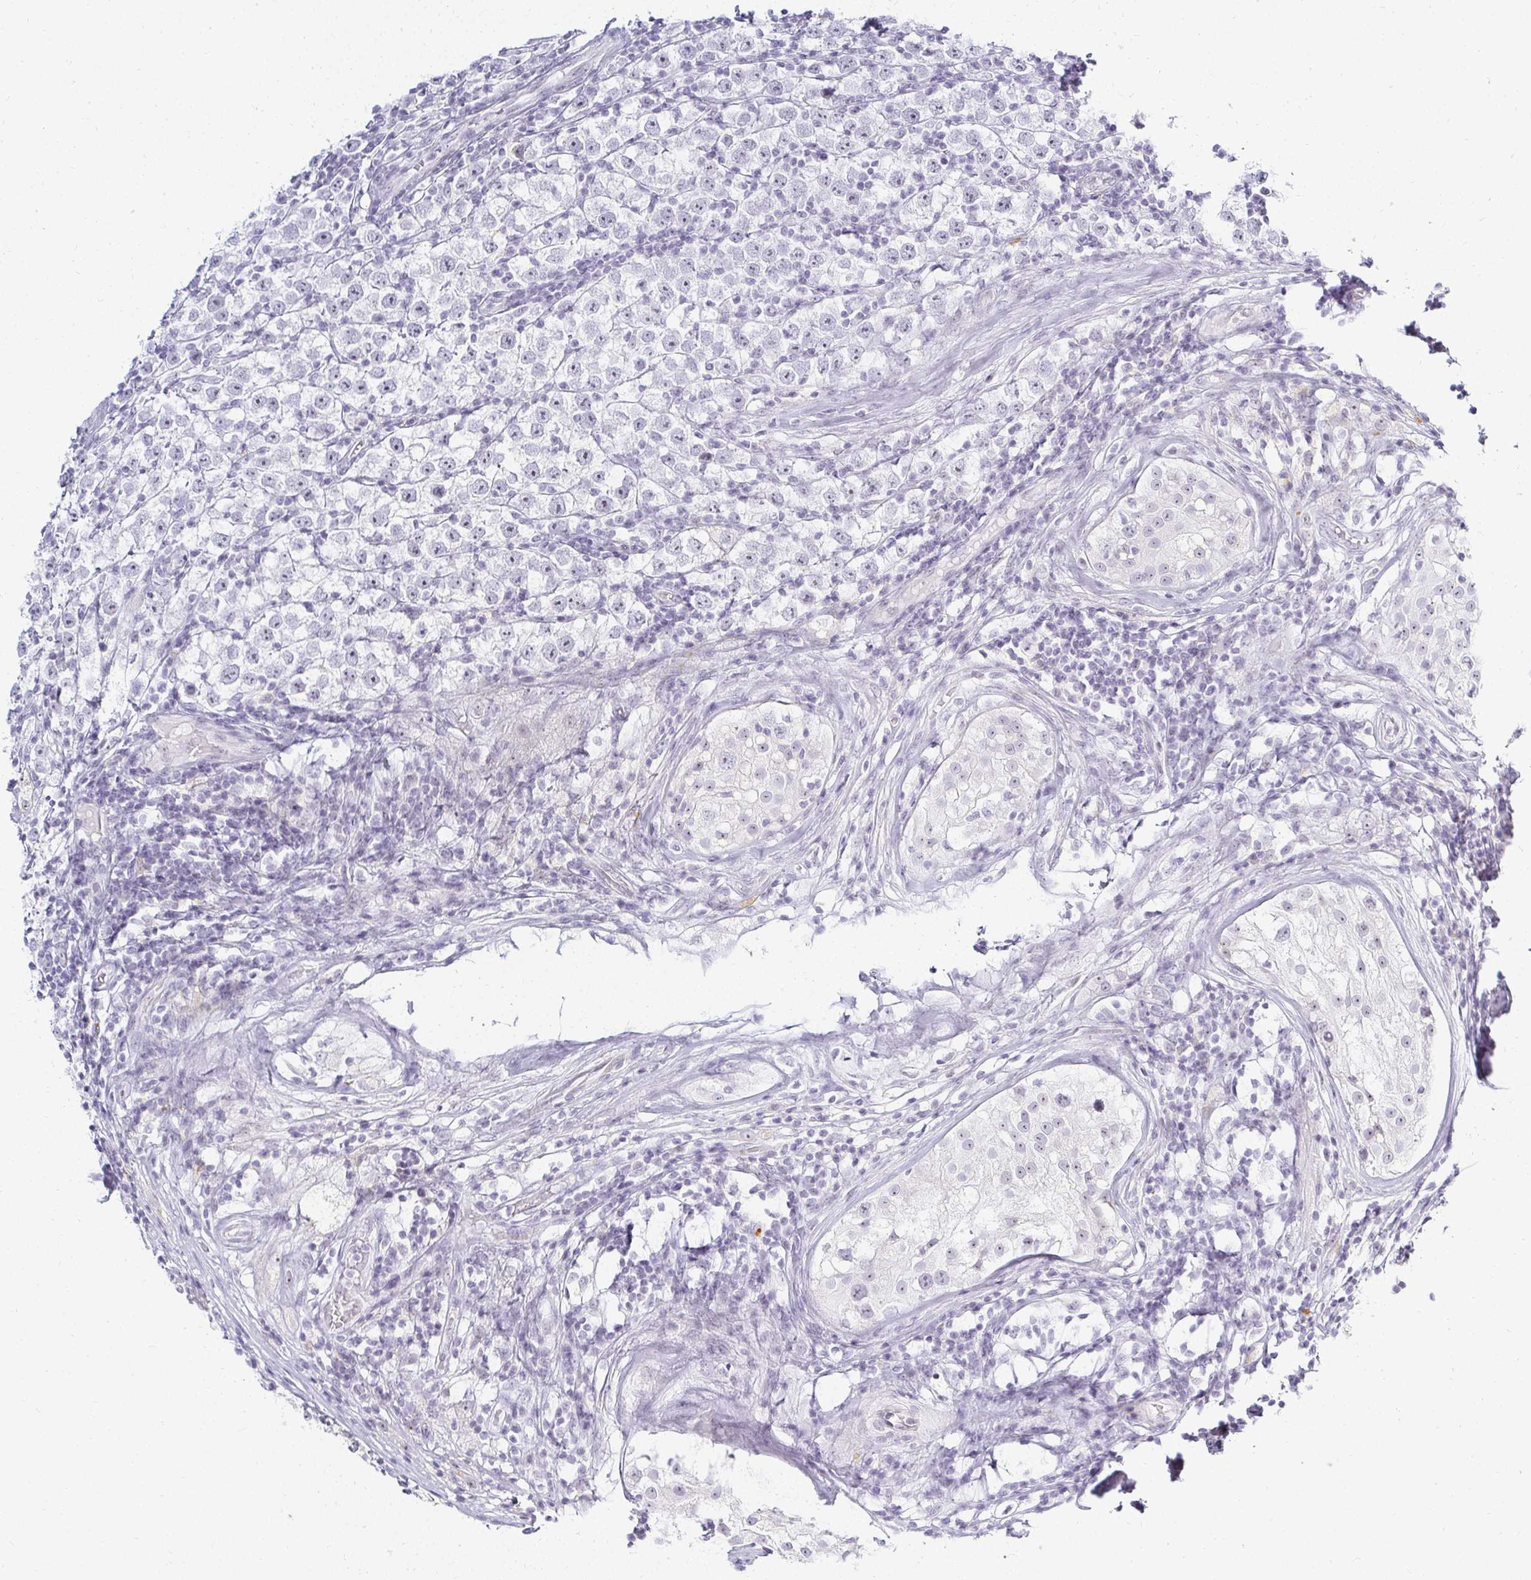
{"staining": {"intensity": "weak", "quantity": "<25%", "location": "nuclear"}, "tissue": "urothelial cancer", "cell_type": "Tumor cells", "image_type": "cancer", "snomed": [{"axis": "morphology", "description": "Normal tissue, NOS"}, {"axis": "morphology", "description": "Urothelial carcinoma, High grade"}, {"axis": "morphology", "description": "Seminoma, NOS"}, {"axis": "morphology", "description": "Carcinoma, Embryonal, NOS"}, {"axis": "topography", "description": "Urinary bladder"}, {"axis": "topography", "description": "Testis"}], "caption": "Urothelial cancer stained for a protein using immunohistochemistry exhibits no positivity tumor cells.", "gene": "ACAN", "patient": {"sex": "male", "age": 41}}